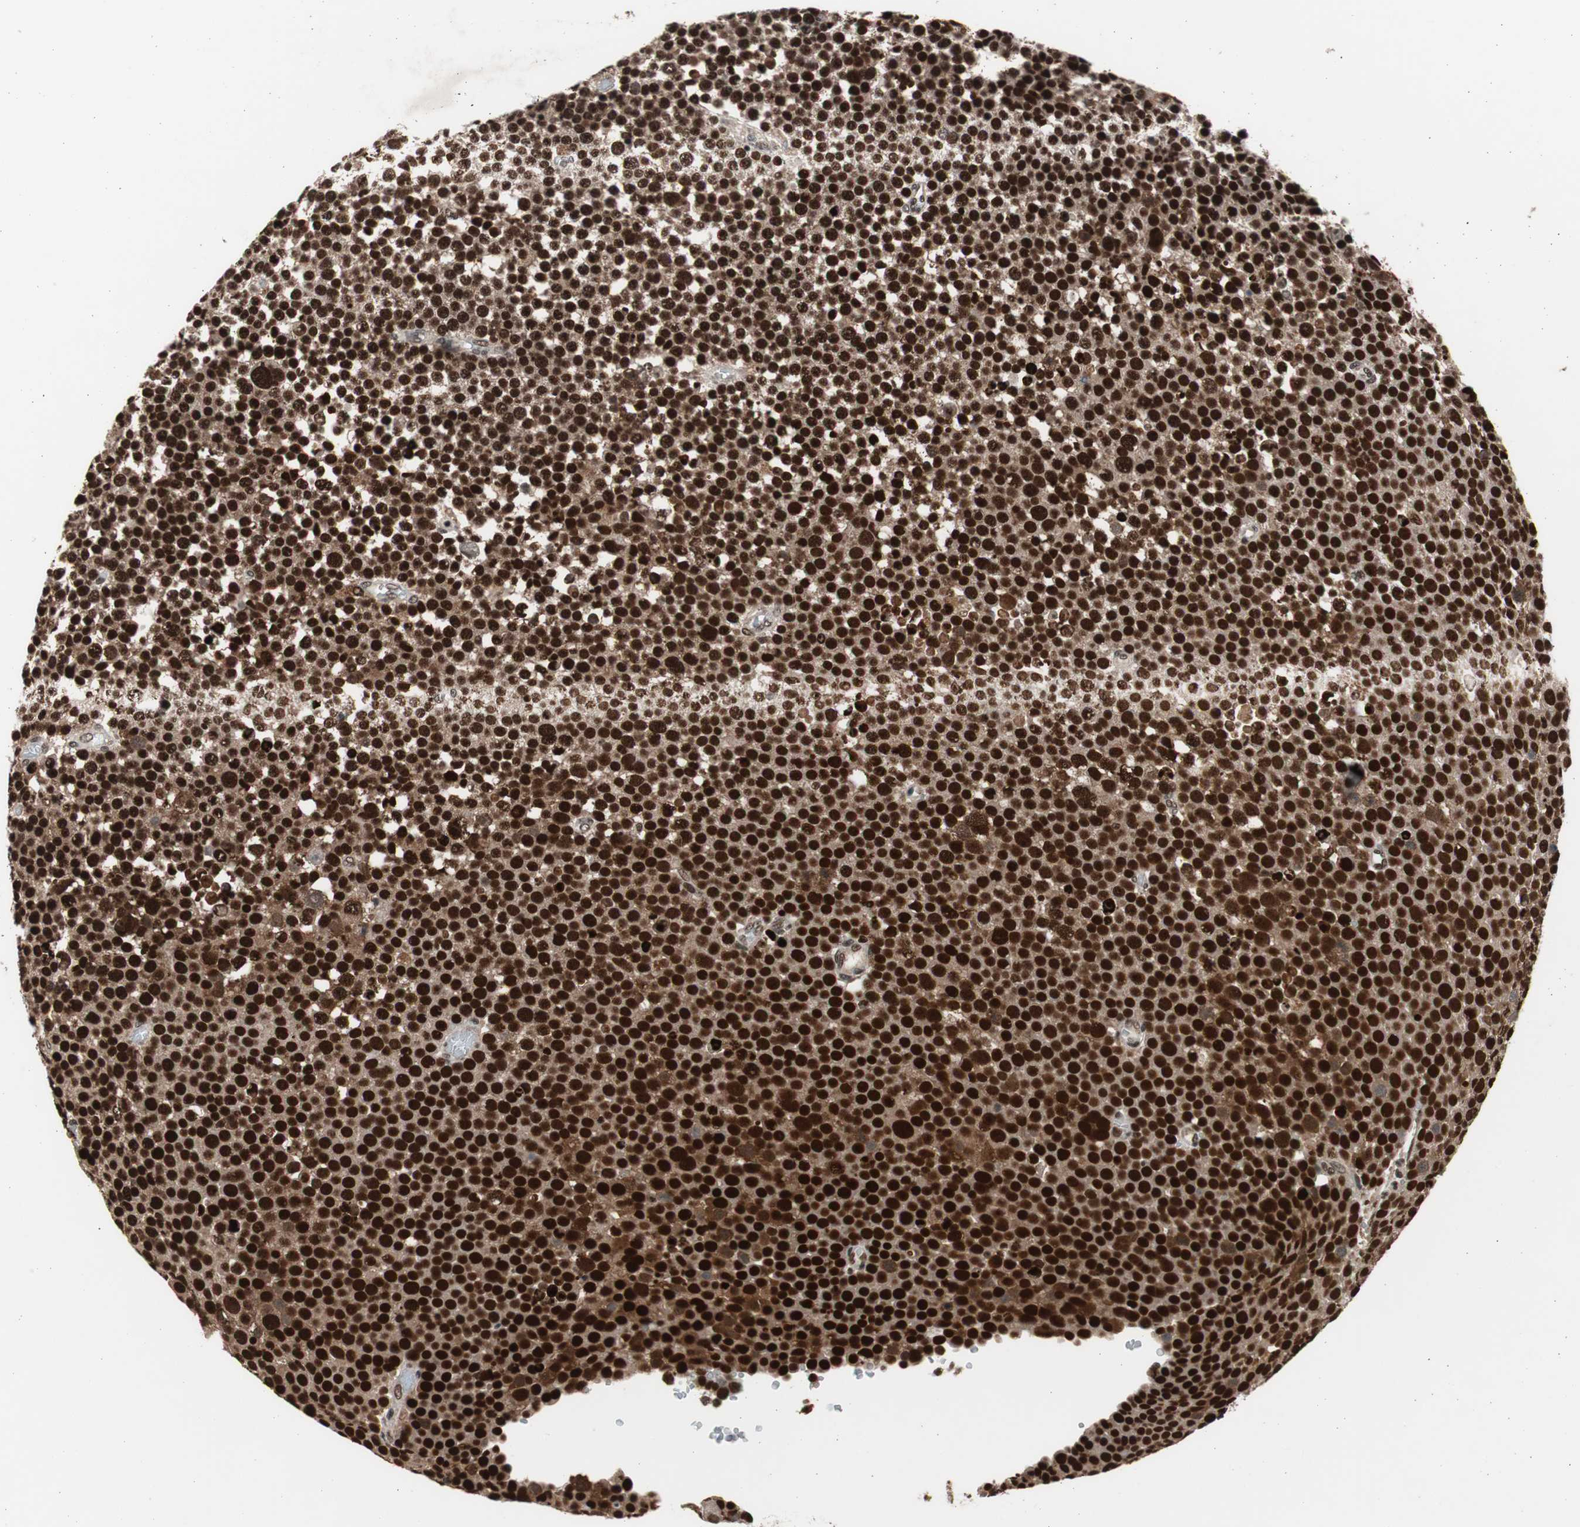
{"staining": {"intensity": "strong", "quantity": ">75%", "location": "nuclear"}, "tissue": "testis cancer", "cell_type": "Tumor cells", "image_type": "cancer", "snomed": [{"axis": "morphology", "description": "Seminoma, NOS"}, {"axis": "topography", "description": "Testis"}], "caption": "The image reveals immunohistochemical staining of testis cancer. There is strong nuclear positivity is identified in about >75% of tumor cells.", "gene": "RPA1", "patient": {"sex": "male", "age": 71}}